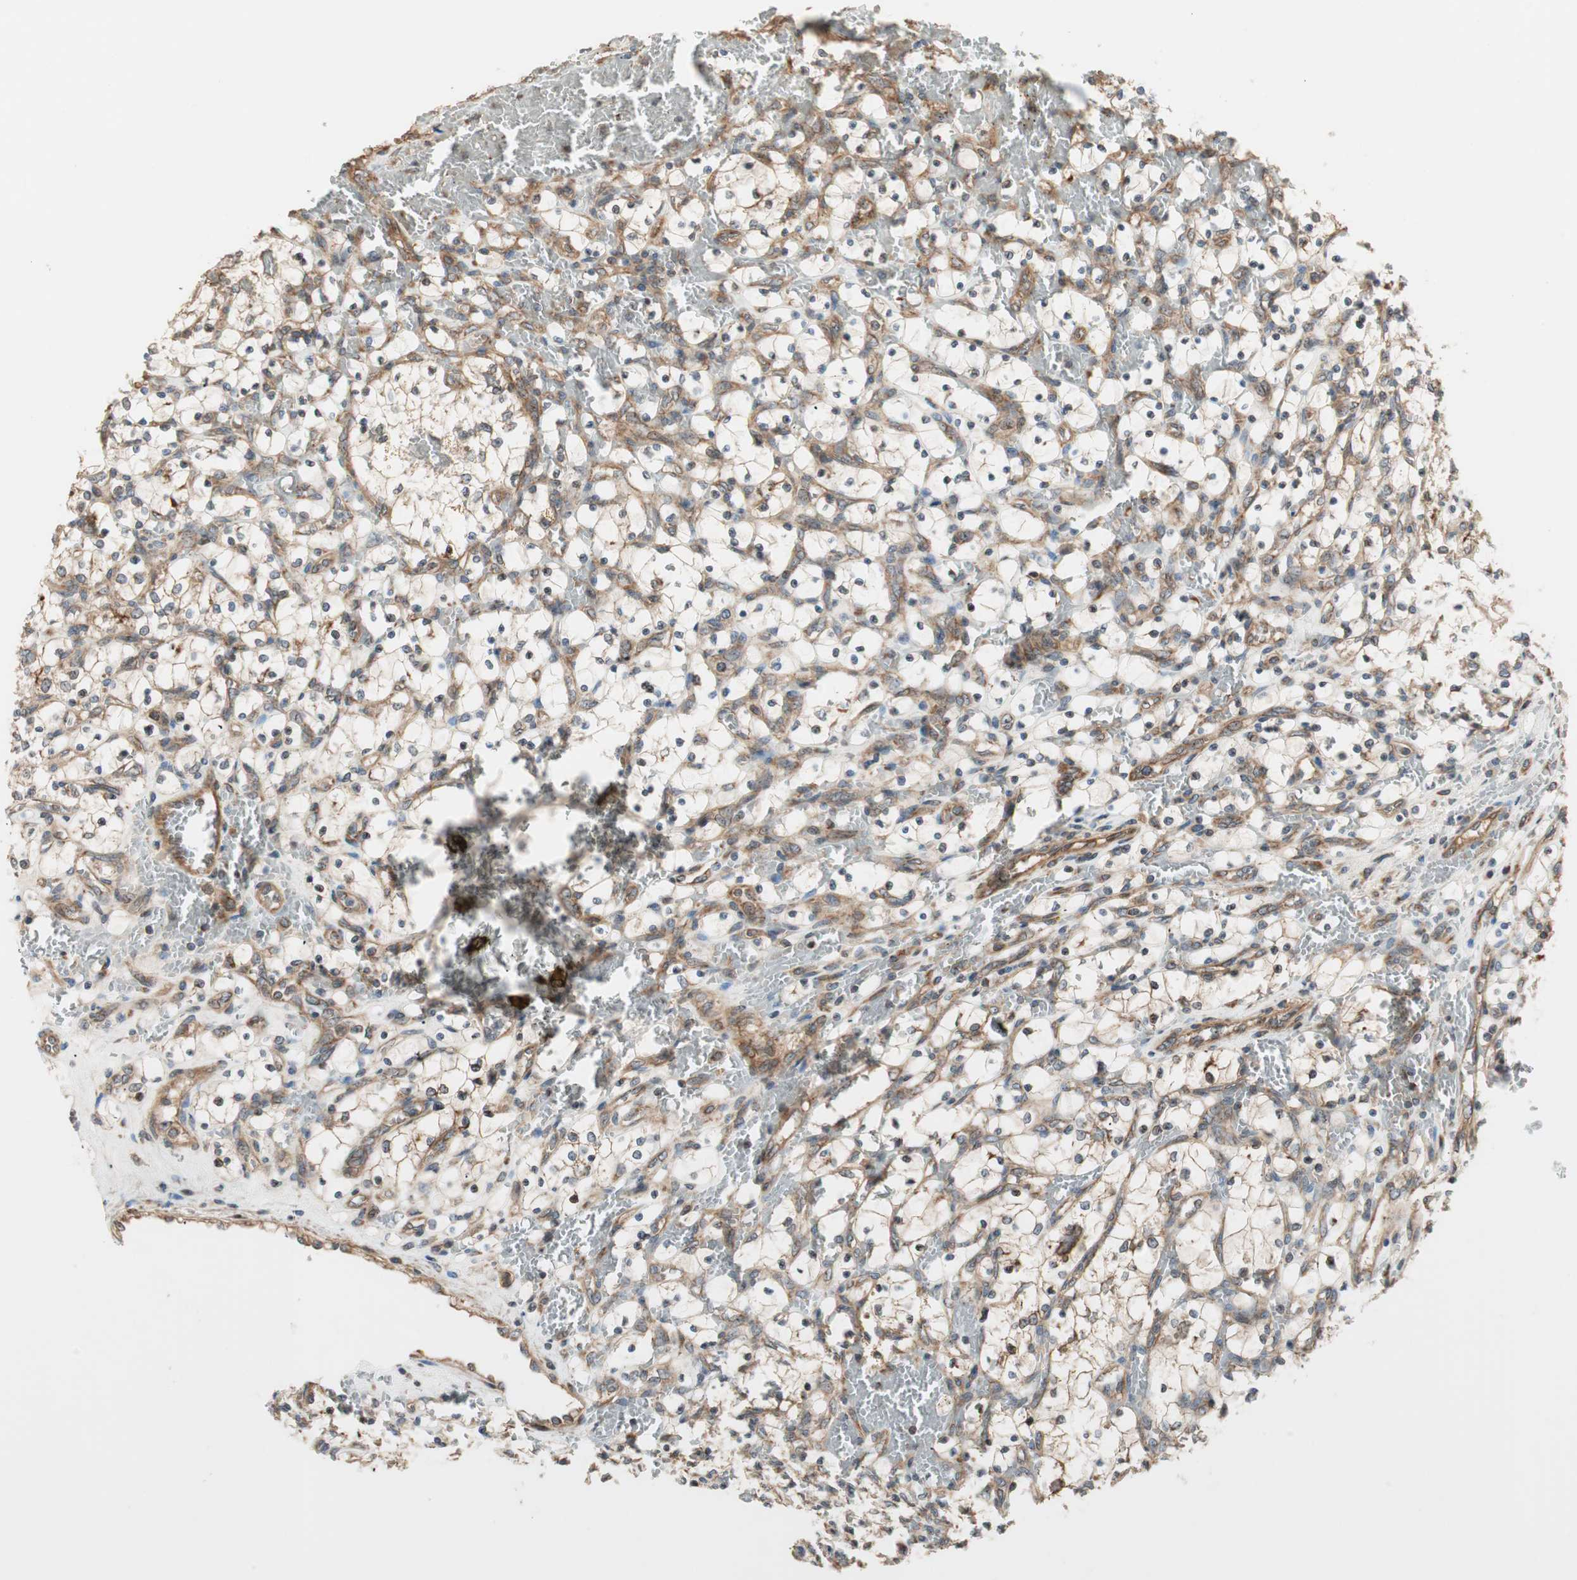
{"staining": {"intensity": "weak", "quantity": "25%-75%", "location": "cytoplasmic/membranous"}, "tissue": "renal cancer", "cell_type": "Tumor cells", "image_type": "cancer", "snomed": [{"axis": "morphology", "description": "Adenocarcinoma, NOS"}, {"axis": "topography", "description": "Kidney"}], "caption": "Brown immunohistochemical staining in renal cancer (adenocarcinoma) exhibits weak cytoplasmic/membranous positivity in approximately 25%-75% of tumor cells.", "gene": "CTTNBP2NL", "patient": {"sex": "female", "age": 69}}